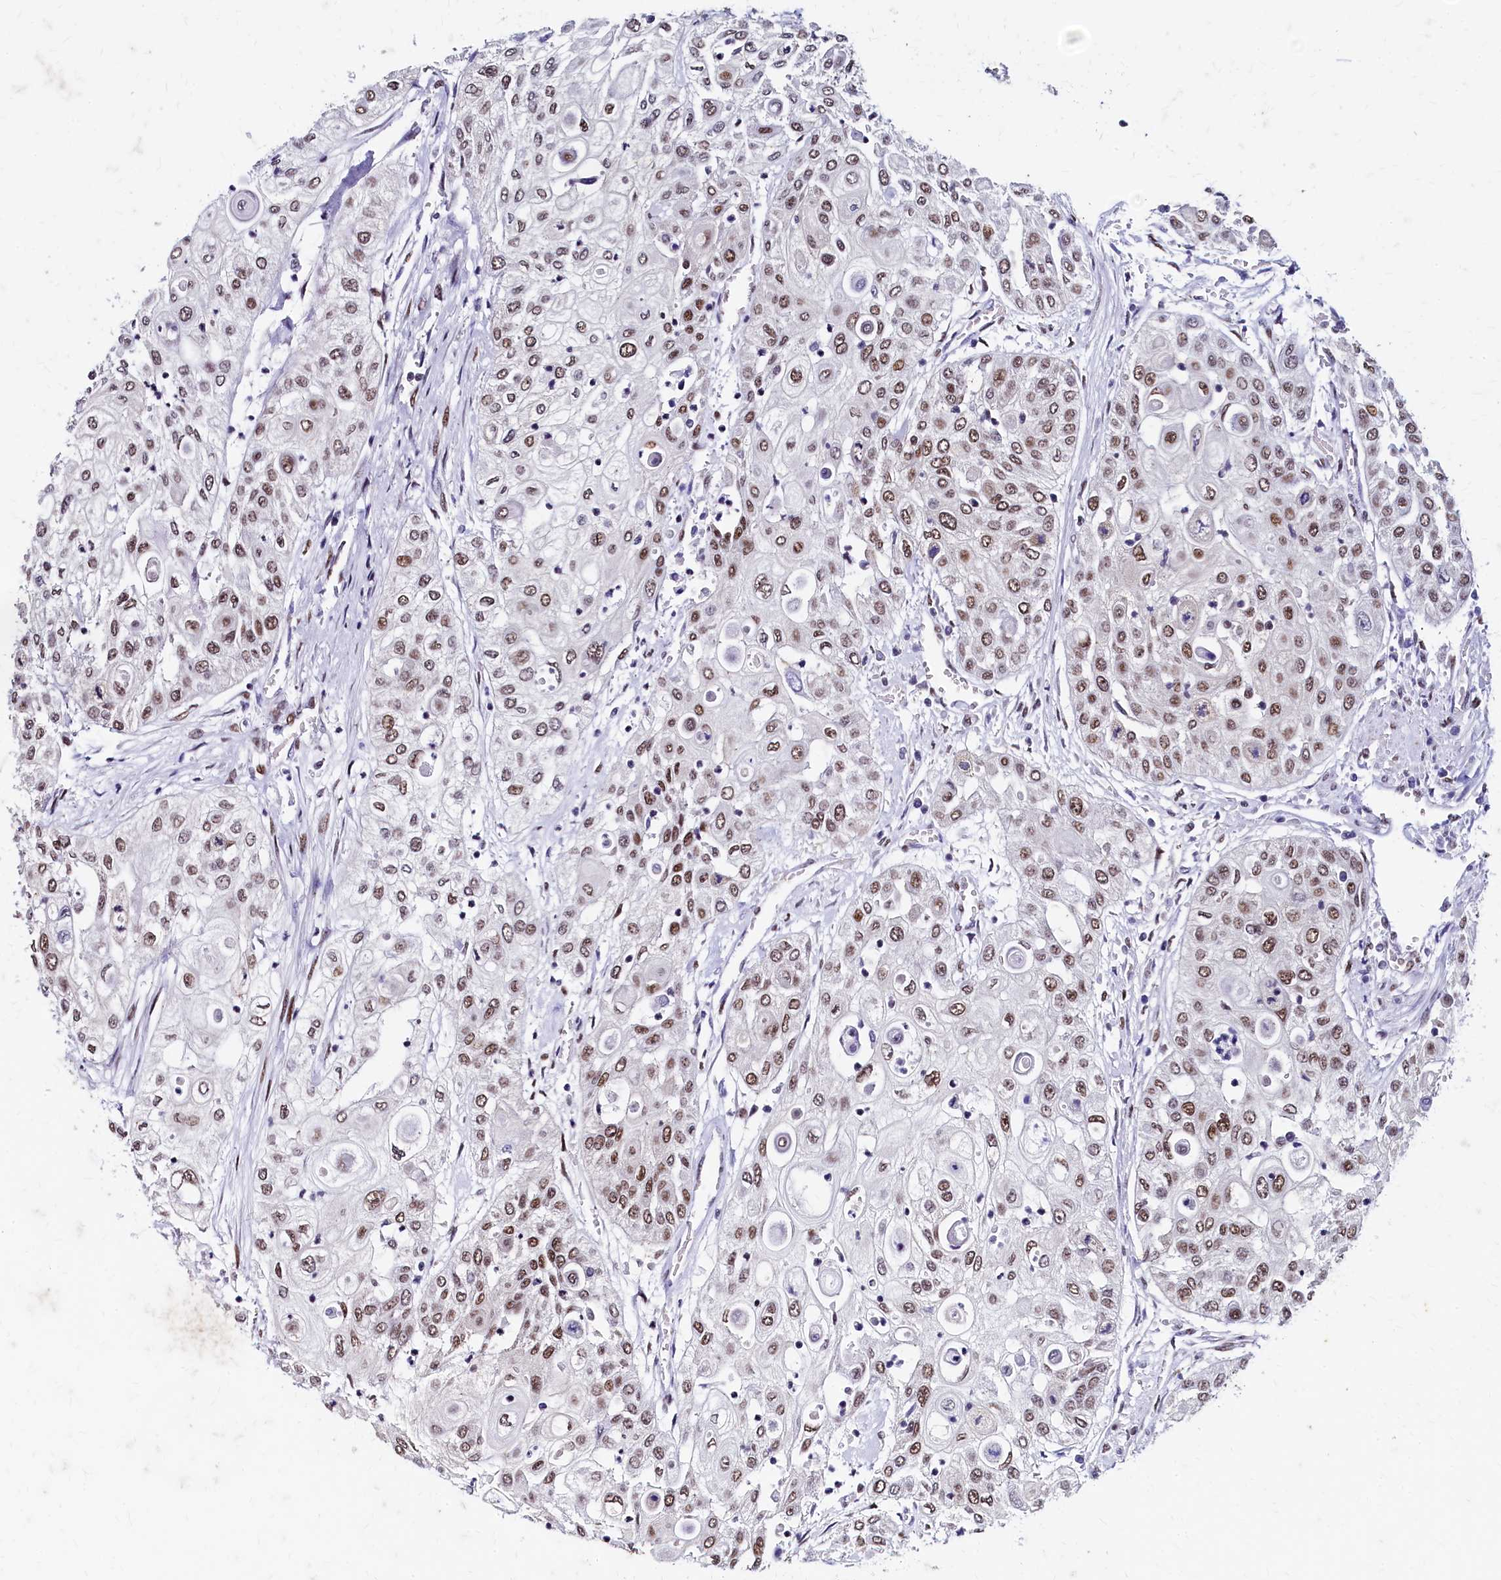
{"staining": {"intensity": "moderate", "quantity": ">75%", "location": "nuclear"}, "tissue": "urothelial cancer", "cell_type": "Tumor cells", "image_type": "cancer", "snomed": [{"axis": "morphology", "description": "Urothelial carcinoma, High grade"}, {"axis": "topography", "description": "Urinary bladder"}], "caption": "The immunohistochemical stain labels moderate nuclear positivity in tumor cells of urothelial cancer tissue.", "gene": "CPSF7", "patient": {"sex": "female", "age": 79}}